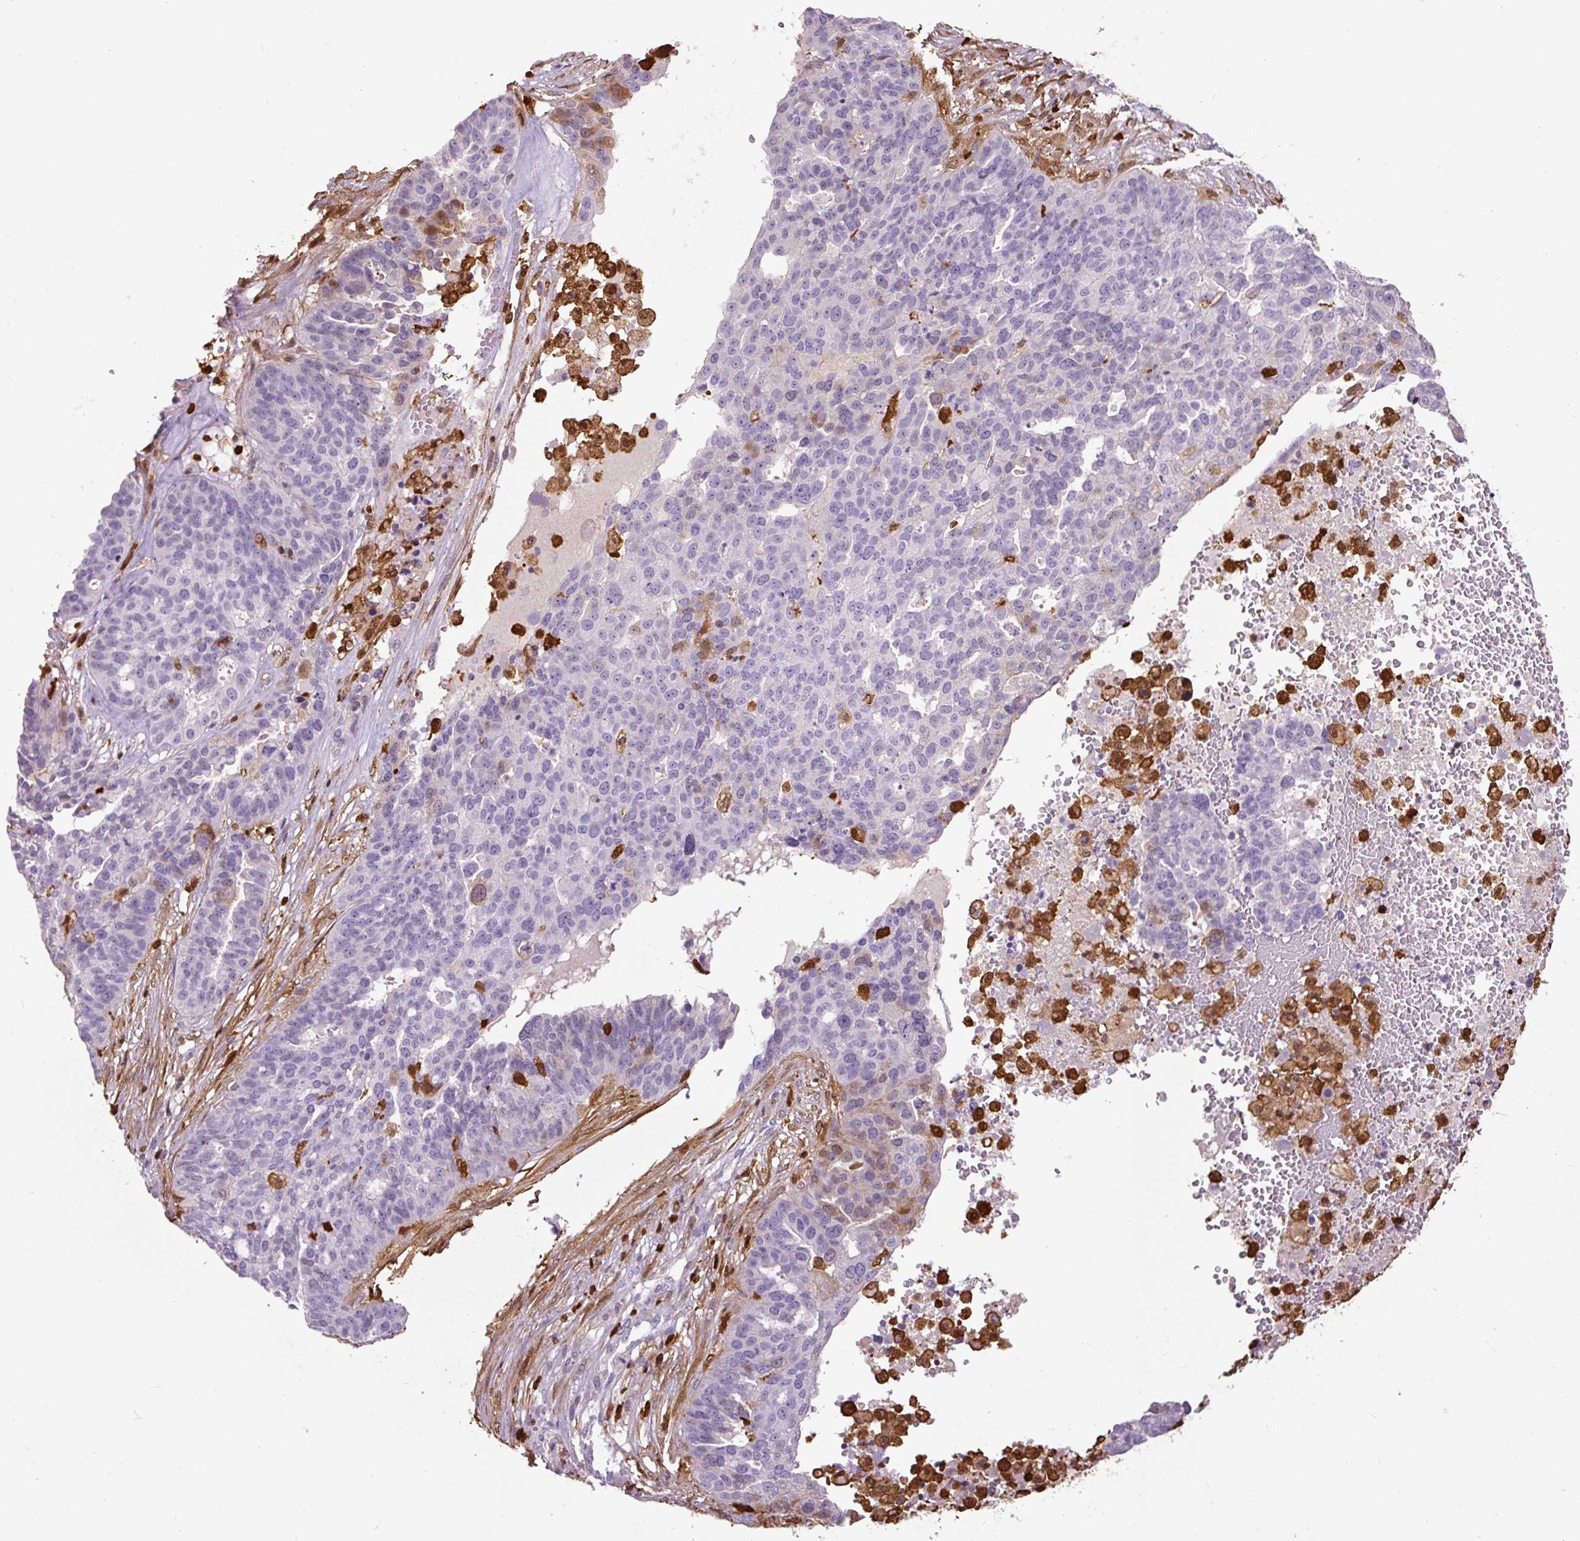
{"staining": {"intensity": "negative", "quantity": "none", "location": "none"}, "tissue": "ovarian cancer", "cell_type": "Tumor cells", "image_type": "cancer", "snomed": [{"axis": "morphology", "description": "Cystadenocarcinoma, serous, NOS"}, {"axis": "topography", "description": "Ovary"}], "caption": "This photomicrograph is of ovarian cancer stained with immunohistochemistry to label a protein in brown with the nuclei are counter-stained blue. There is no expression in tumor cells.", "gene": "S100A4", "patient": {"sex": "female", "age": 59}}